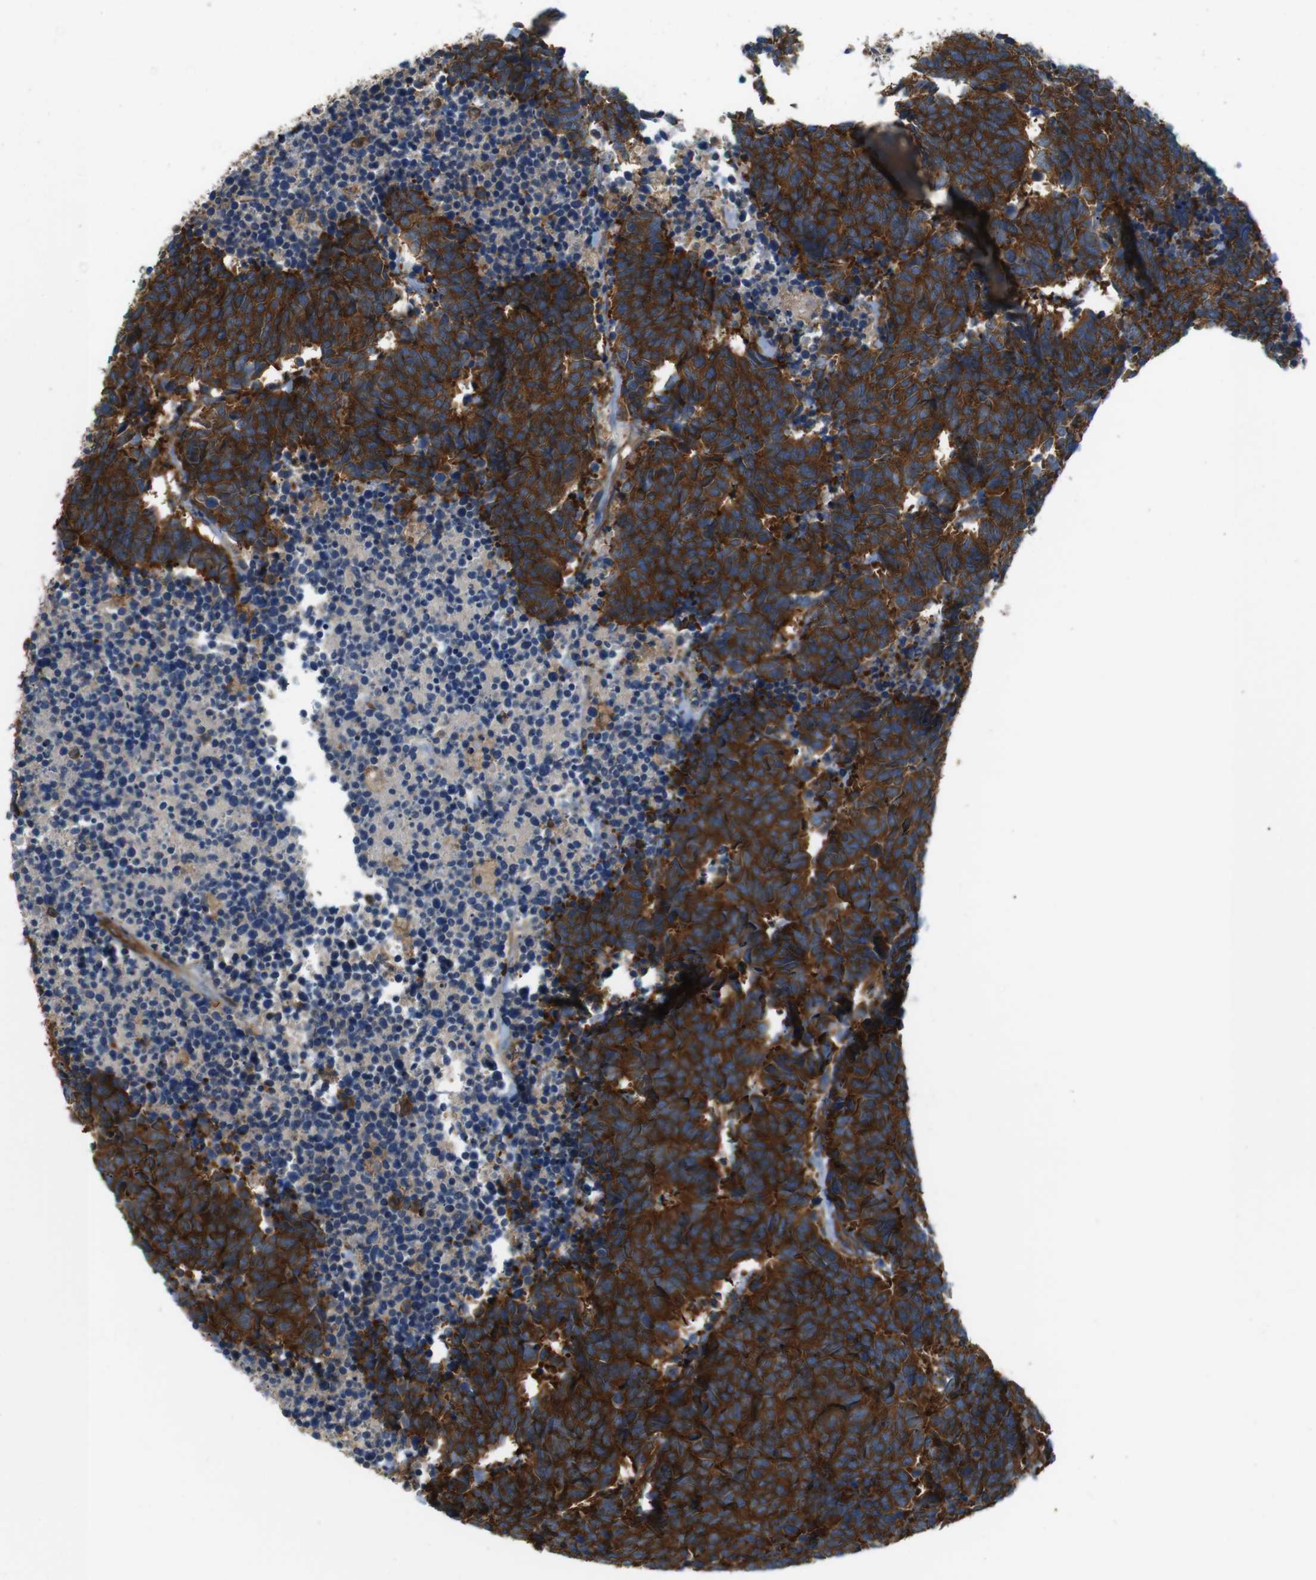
{"staining": {"intensity": "strong", "quantity": ">75%", "location": "cytoplasmic/membranous"}, "tissue": "carcinoid", "cell_type": "Tumor cells", "image_type": "cancer", "snomed": [{"axis": "morphology", "description": "Carcinoma, NOS"}, {"axis": "morphology", "description": "Carcinoid, malignant, NOS"}, {"axis": "topography", "description": "Urinary bladder"}], "caption": "Tumor cells display high levels of strong cytoplasmic/membranous staining in about >75% of cells in carcinoid.", "gene": "TSC1", "patient": {"sex": "male", "age": 57}}